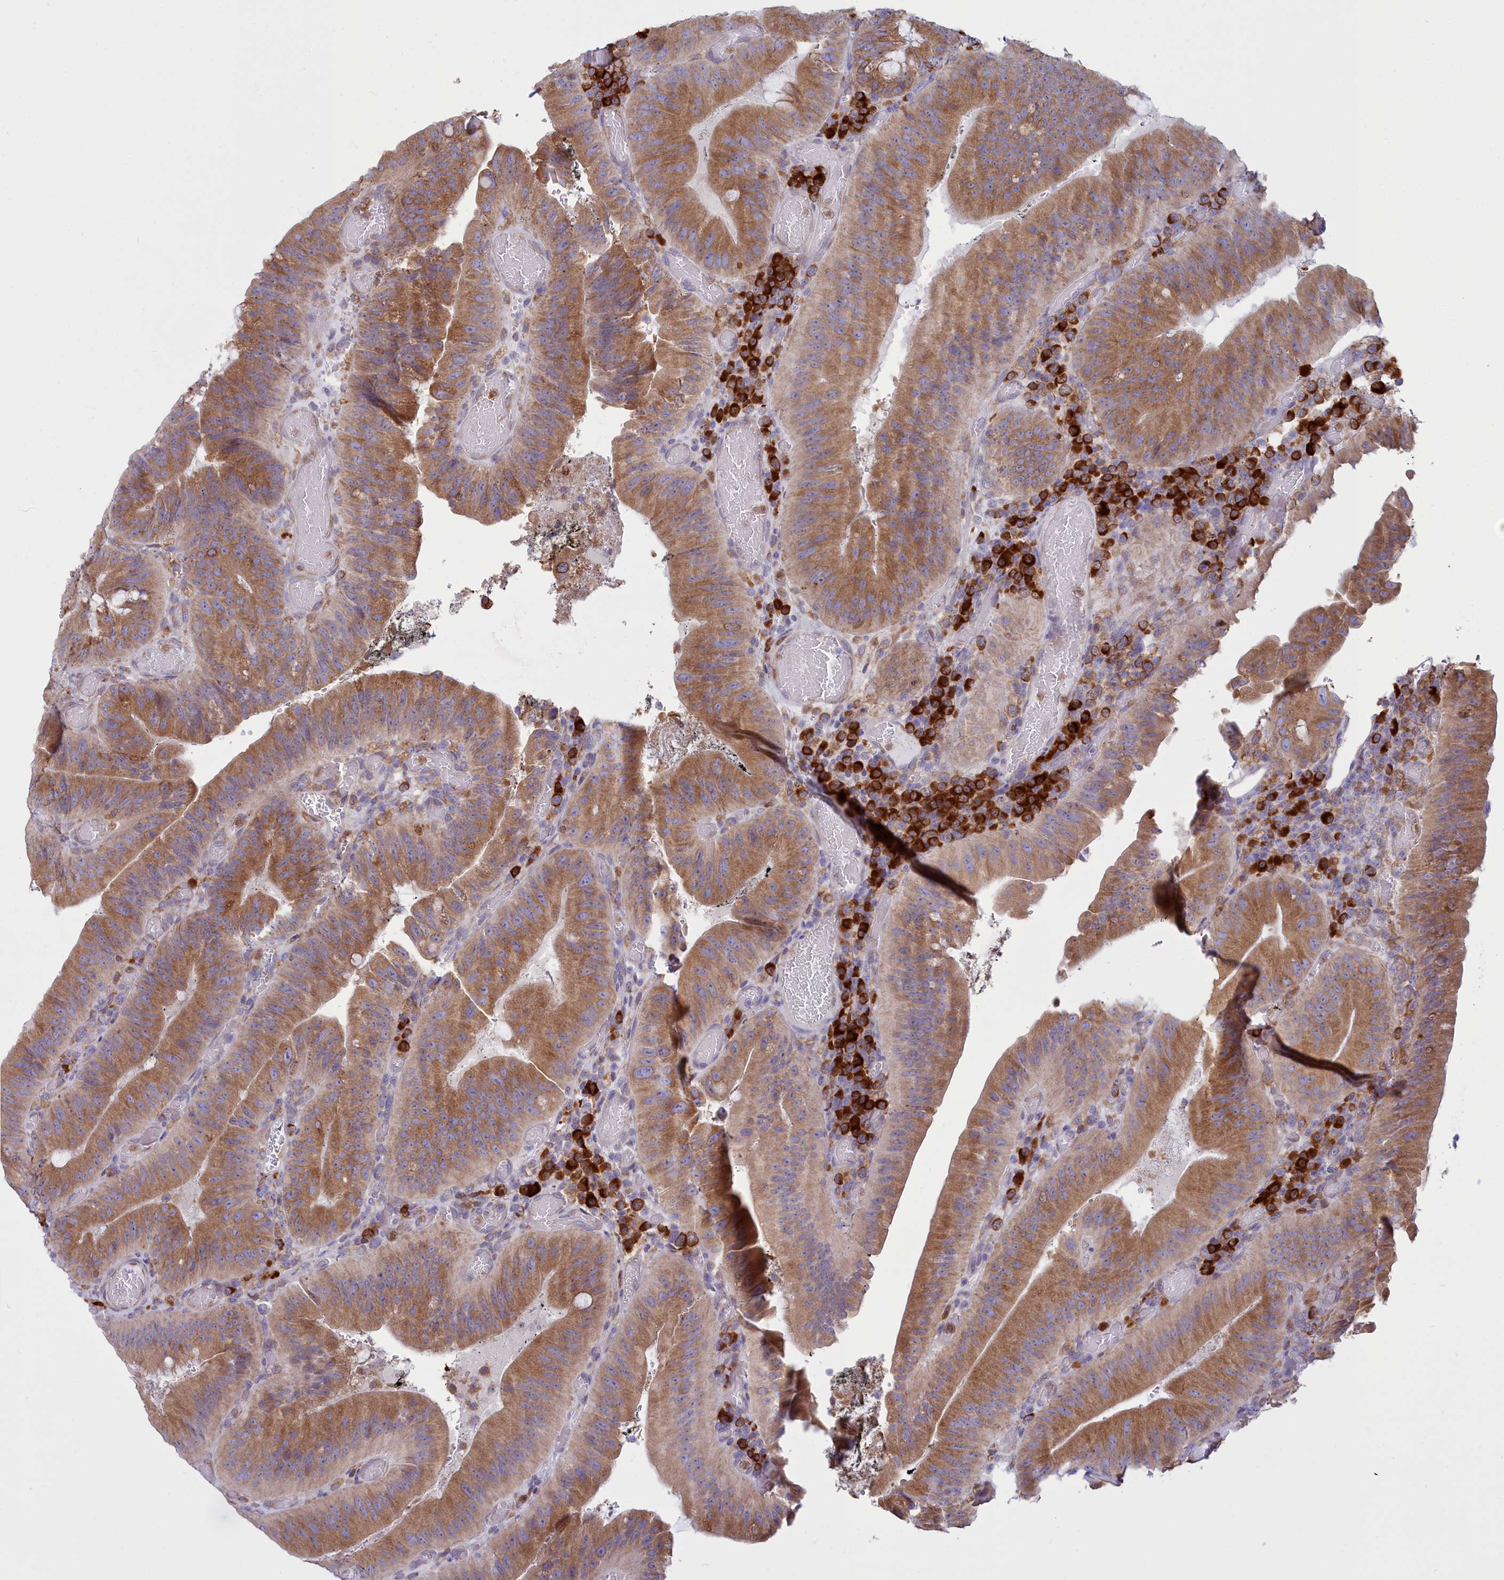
{"staining": {"intensity": "moderate", "quantity": ">75%", "location": "cytoplasmic/membranous"}, "tissue": "colorectal cancer", "cell_type": "Tumor cells", "image_type": "cancer", "snomed": [{"axis": "morphology", "description": "Adenocarcinoma, NOS"}, {"axis": "topography", "description": "Colon"}], "caption": "A brown stain highlights moderate cytoplasmic/membranous staining of a protein in colorectal cancer (adenocarcinoma) tumor cells.", "gene": "HM13", "patient": {"sex": "female", "age": 43}}